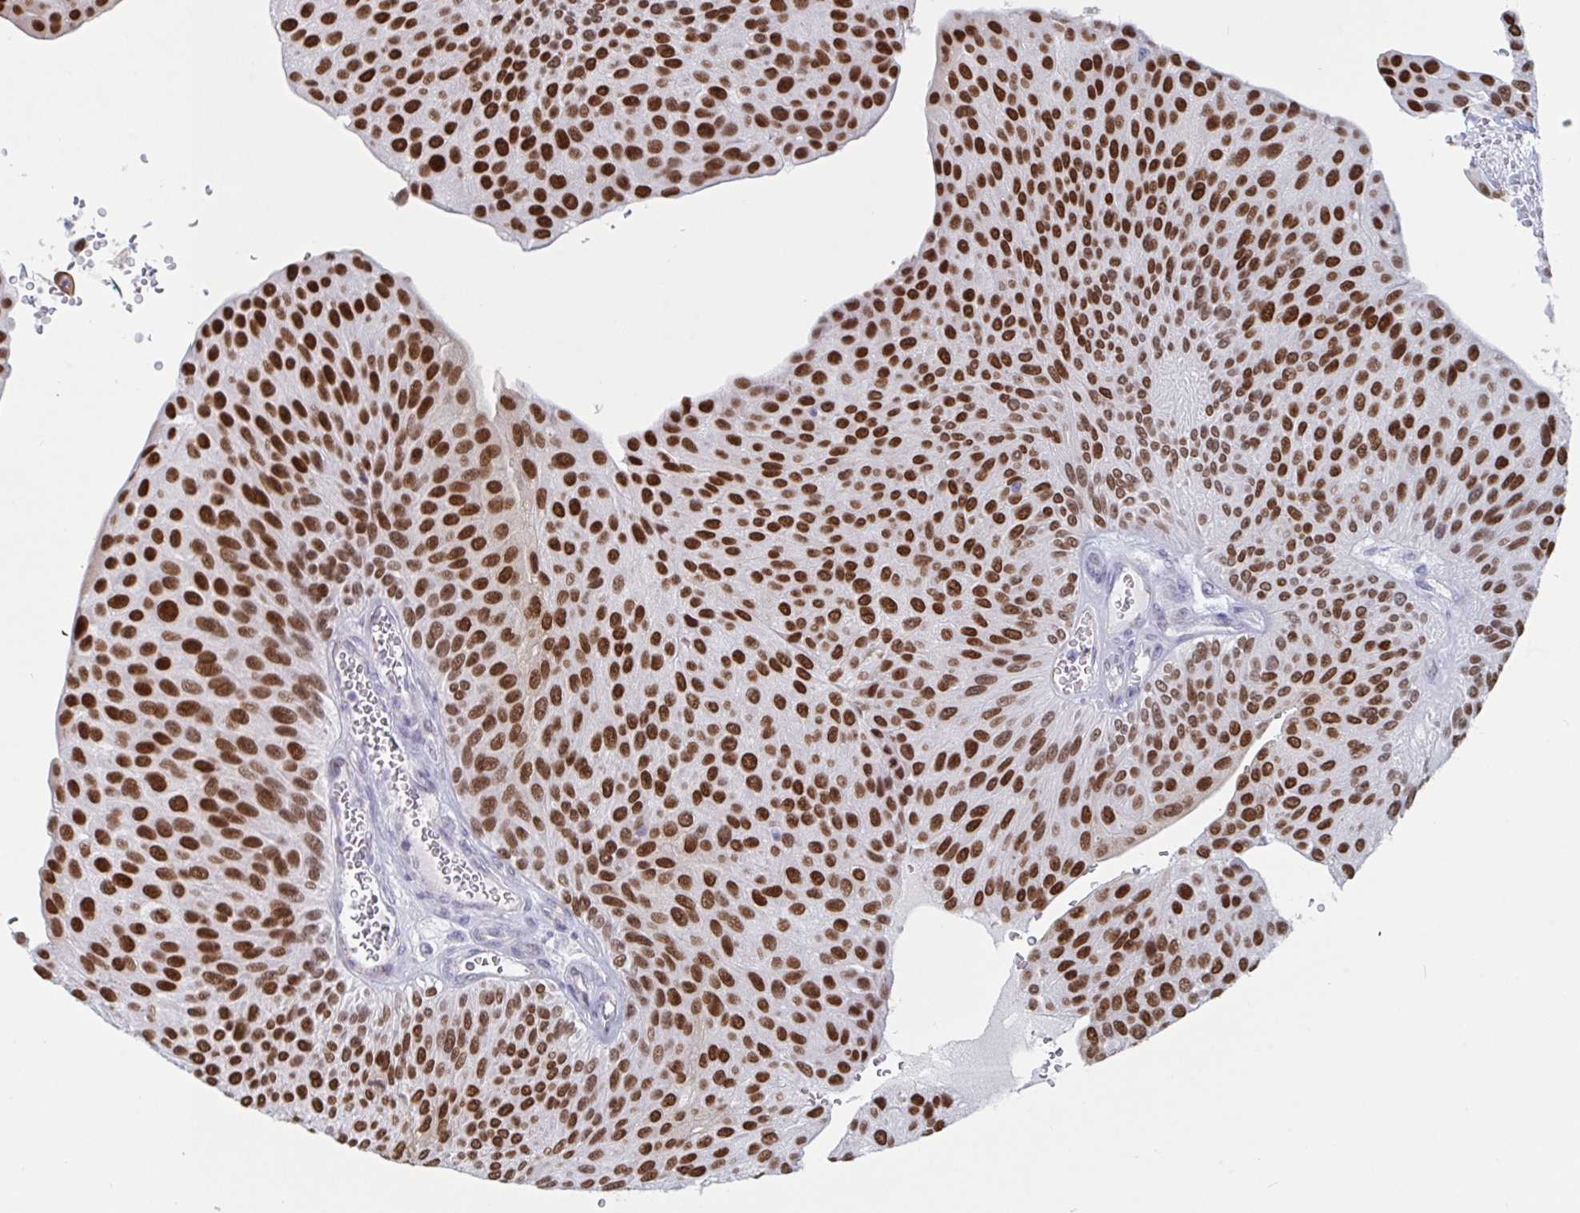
{"staining": {"intensity": "strong", "quantity": ">75%", "location": "nuclear"}, "tissue": "urothelial cancer", "cell_type": "Tumor cells", "image_type": "cancer", "snomed": [{"axis": "morphology", "description": "Urothelial carcinoma, NOS"}, {"axis": "topography", "description": "Urinary bladder"}], "caption": "Human urothelial cancer stained with a protein marker exhibits strong staining in tumor cells.", "gene": "FOXA1", "patient": {"sex": "male", "age": 67}}